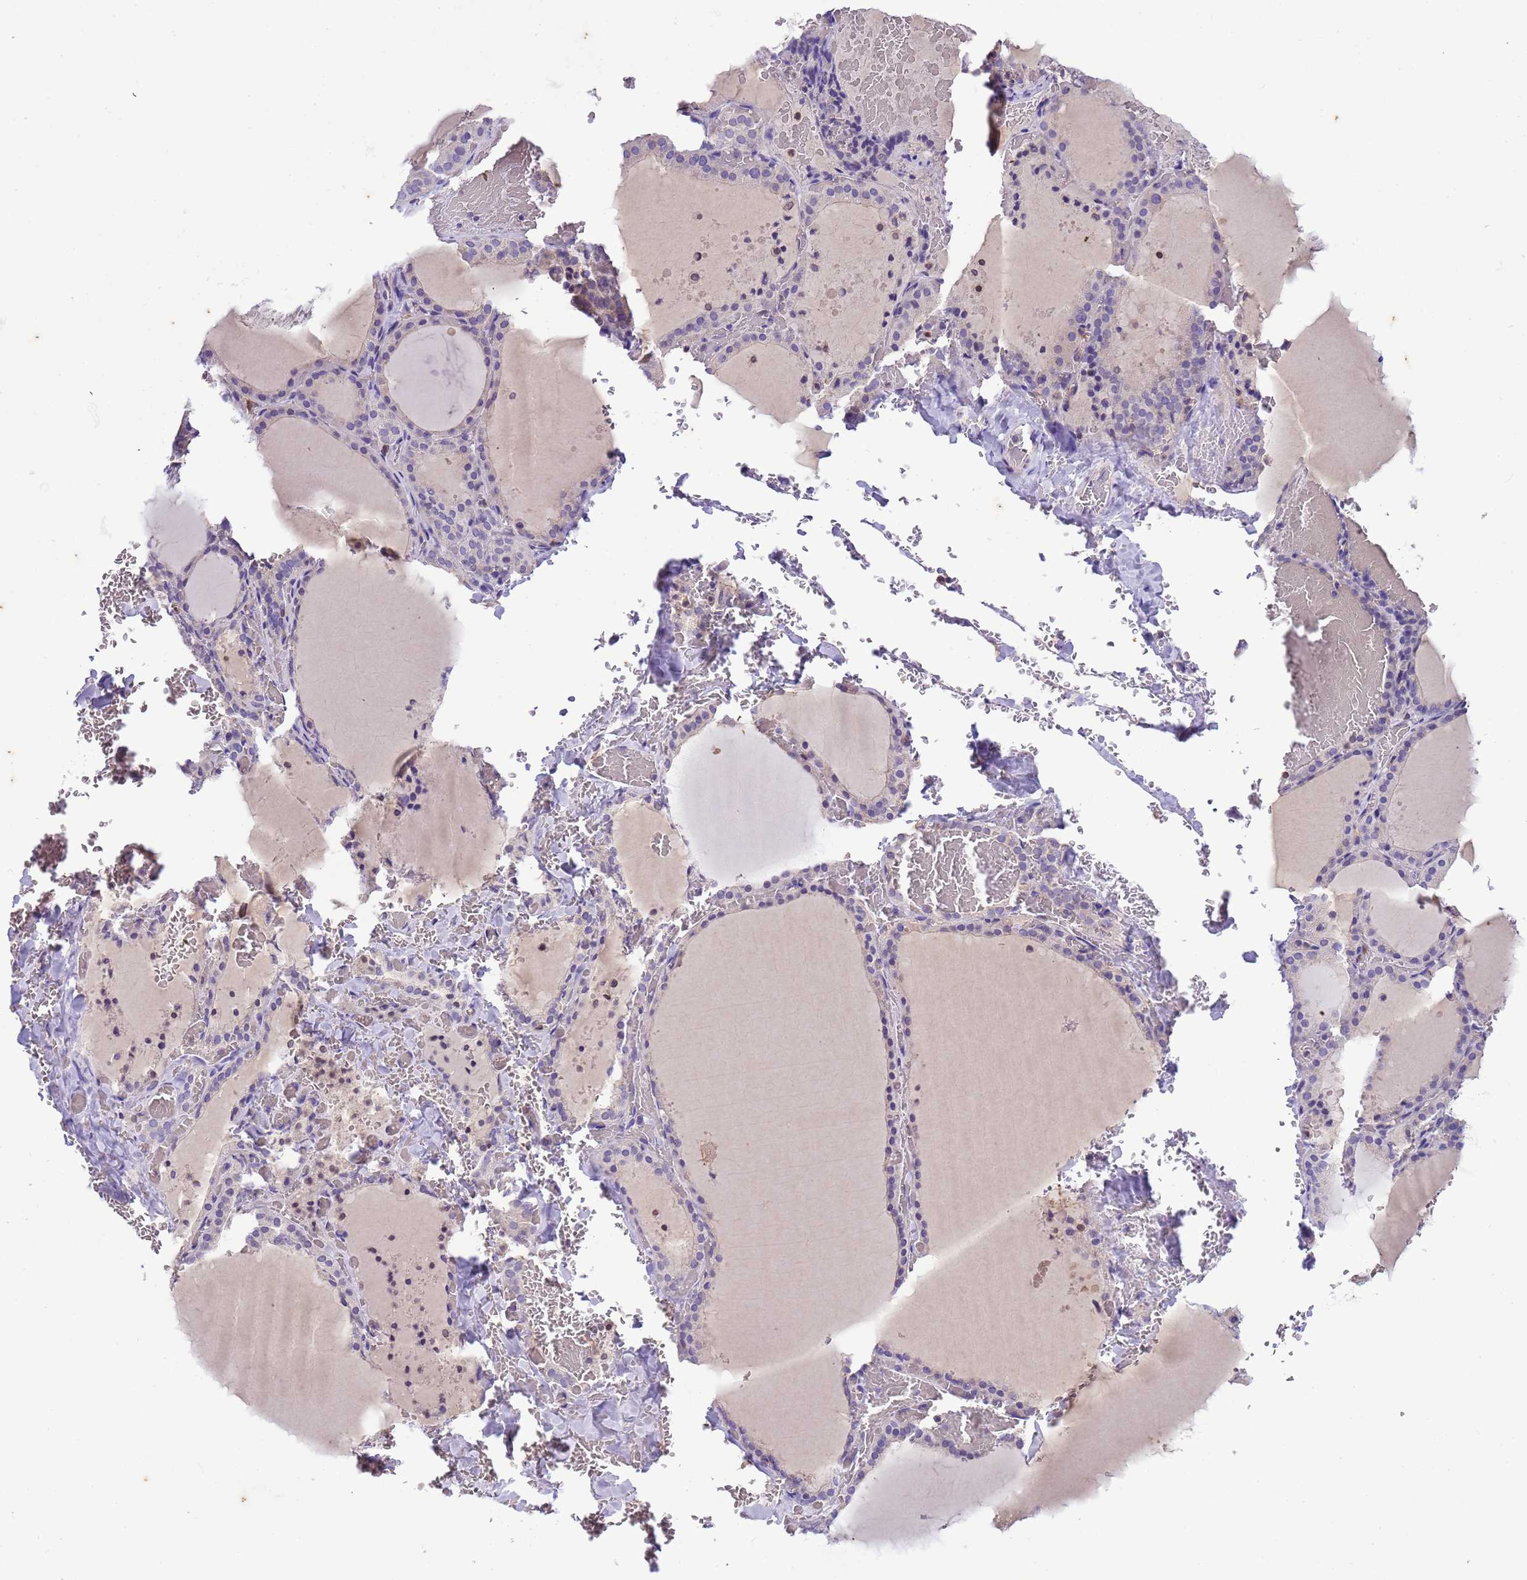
{"staining": {"intensity": "negative", "quantity": "none", "location": "none"}, "tissue": "thyroid gland", "cell_type": "Glandular cells", "image_type": "normal", "snomed": [{"axis": "morphology", "description": "Normal tissue, NOS"}, {"axis": "topography", "description": "Thyroid gland"}], "caption": "Histopathology image shows no significant protein expression in glandular cells of normal thyroid gland.", "gene": "PLCXD3", "patient": {"sex": "female", "age": 39}}